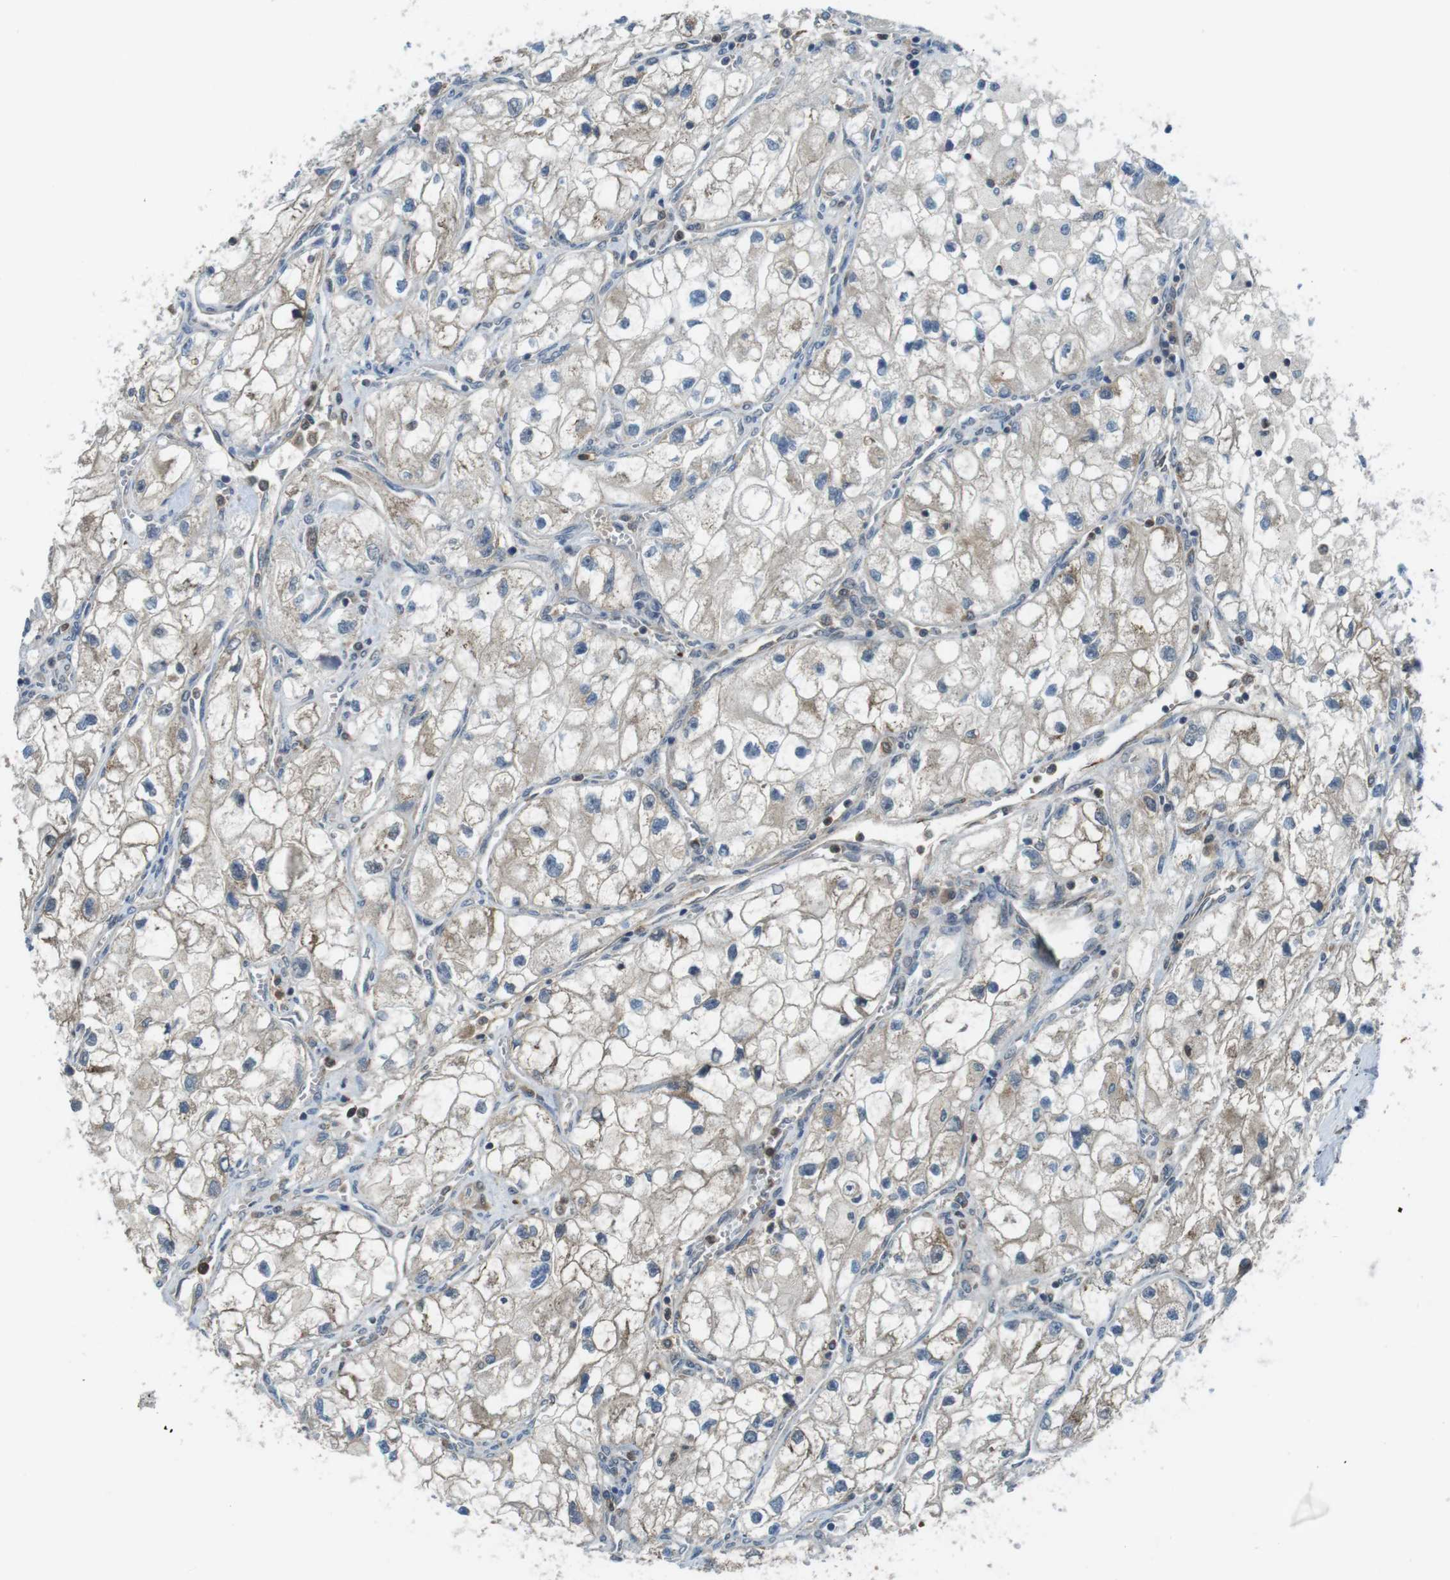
{"staining": {"intensity": "weak", "quantity": "25%-75%", "location": "cytoplasmic/membranous"}, "tissue": "renal cancer", "cell_type": "Tumor cells", "image_type": "cancer", "snomed": [{"axis": "morphology", "description": "Adenocarcinoma, NOS"}, {"axis": "topography", "description": "Kidney"}], "caption": "Renal cancer (adenocarcinoma) stained for a protein displays weak cytoplasmic/membranous positivity in tumor cells.", "gene": "LRRC3B", "patient": {"sex": "female", "age": 70}}